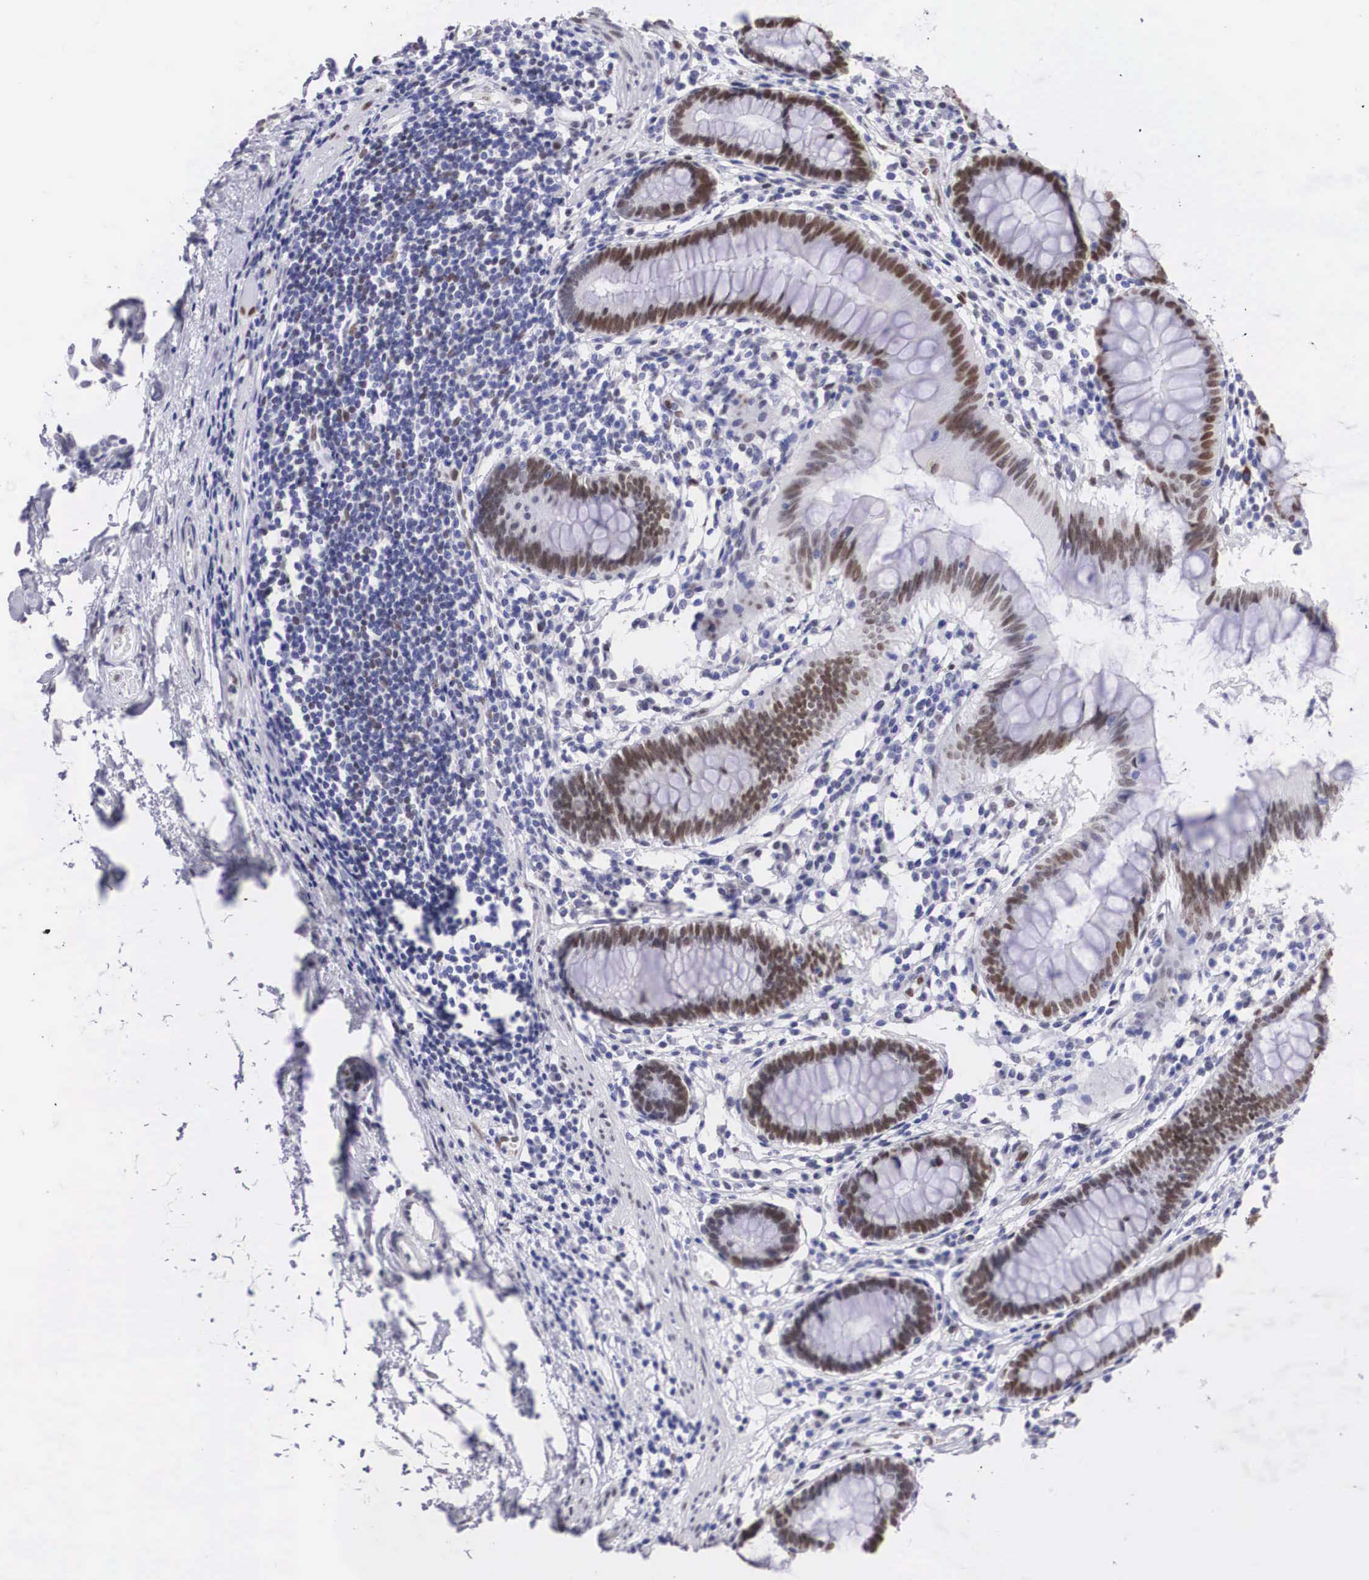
{"staining": {"intensity": "moderate", "quantity": ">75%", "location": "cytoplasmic/membranous"}, "tissue": "colon", "cell_type": "Endothelial cells", "image_type": "normal", "snomed": [{"axis": "morphology", "description": "Normal tissue, NOS"}, {"axis": "topography", "description": "Colon"}], "caption": "Immunohistochemical staining of normal colon shows moderate cytoplasmic/membranous protein expression in approximately >75% of endothelial cells.", "gene": "HMGN5", "patient": {"sex": "female", "age": 55}}